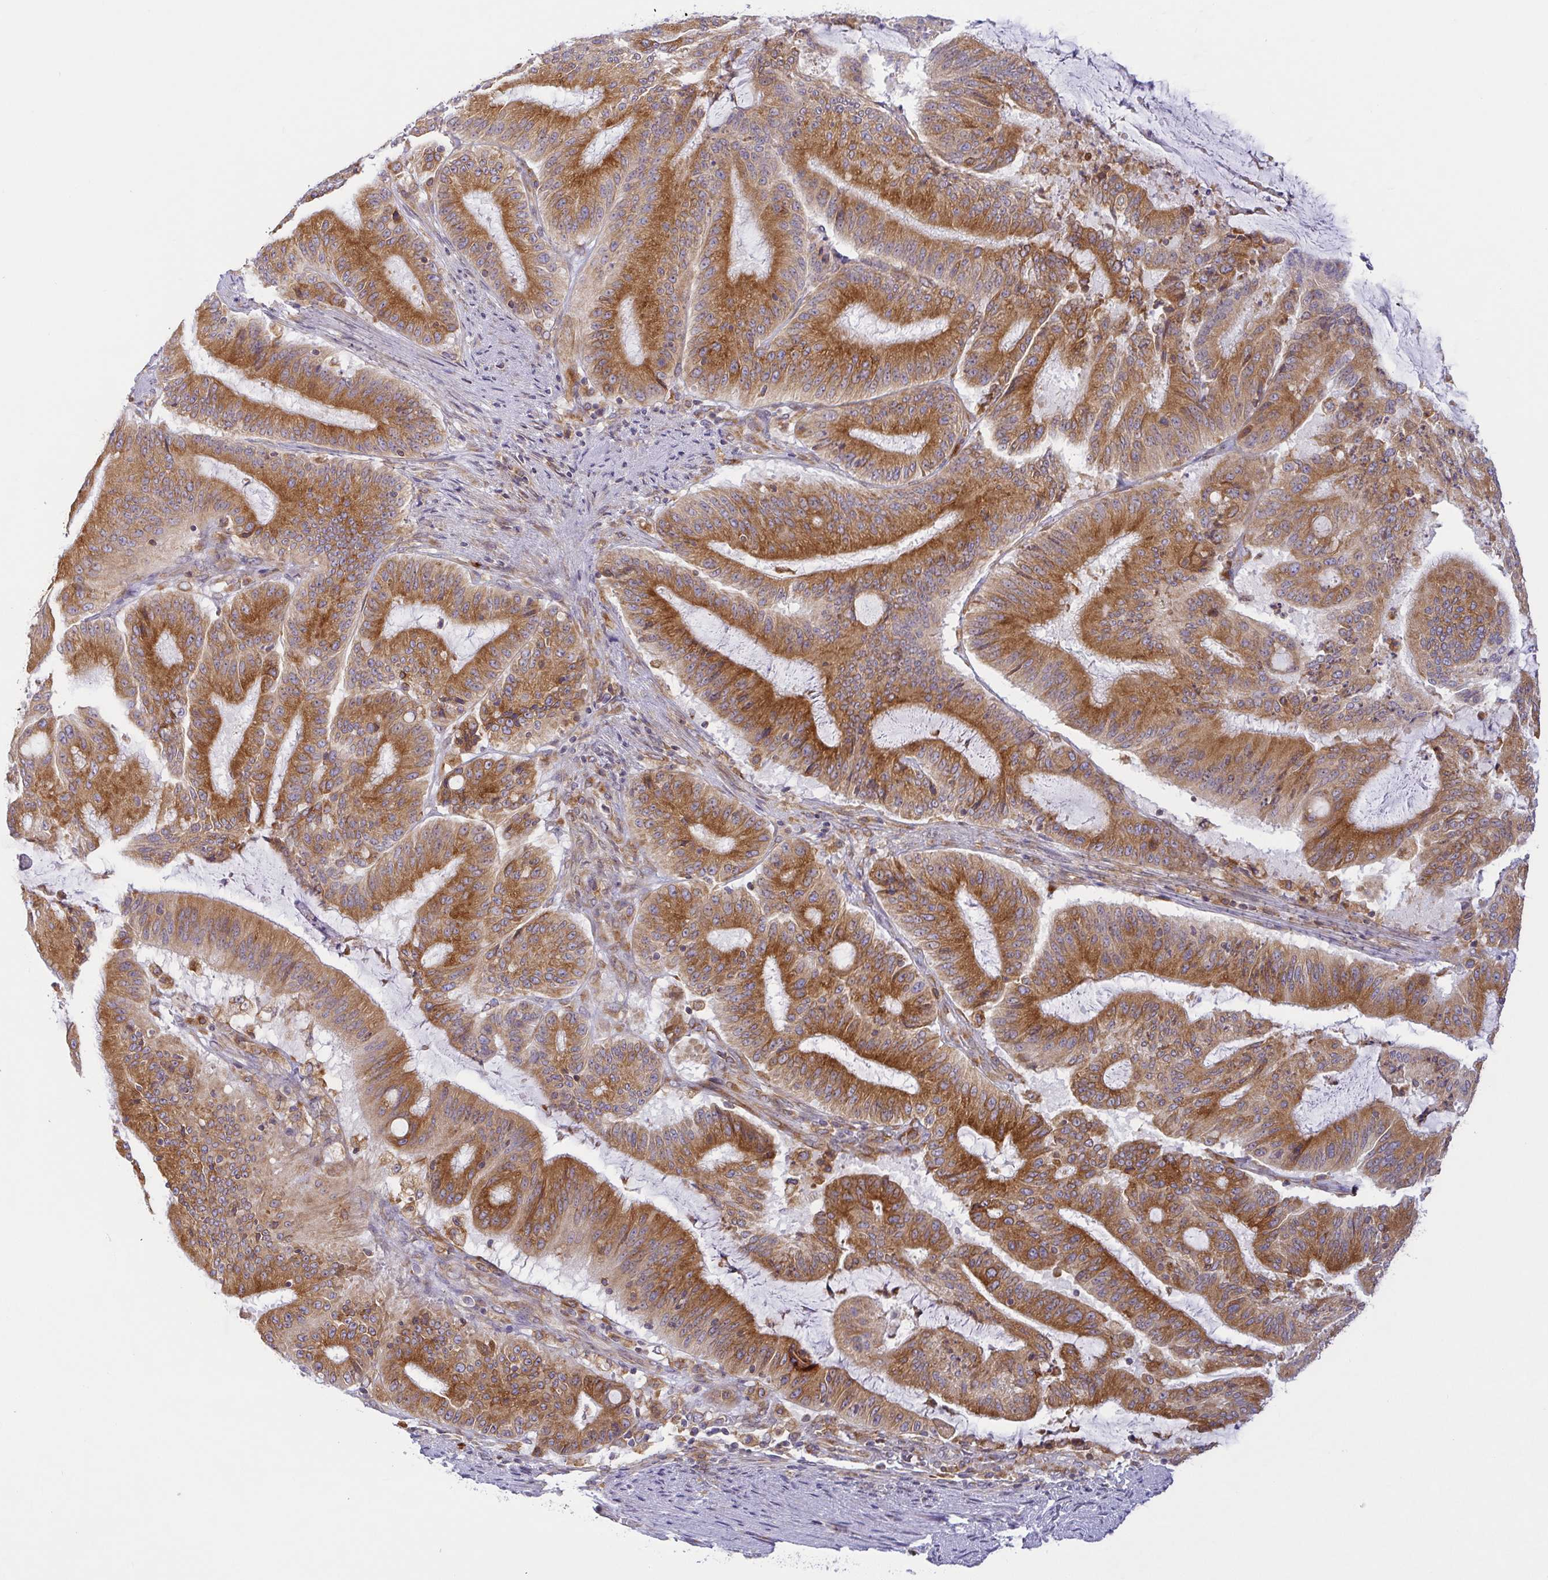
{"staining": {"intensity": "strong", "quantity": ">75%", "location": "cytoplasmic/membranous"}, "tissue": "liver cancer", "cell_type": "Tumor cells", "image_type": "cancer", "snomed": [{"axis": "morphology", "description": "Normal tissue, NOS"}, {"axis": "morphology", "description": "Cholangiocarcinoma"}, {"axis": "topography", "description": "Liver"}, {"axis": "topography", "description": "Peripheral nerve tissue"}], "caption": "There is high levels of strong cytoplasmic/membranous positivity in tumor cells of liver cholangiocarcinoma, as demonstrated by immunohistochemical staining (brown color).", "gene": "DERL2", "patient": {"sex": "female", "age": 73}}